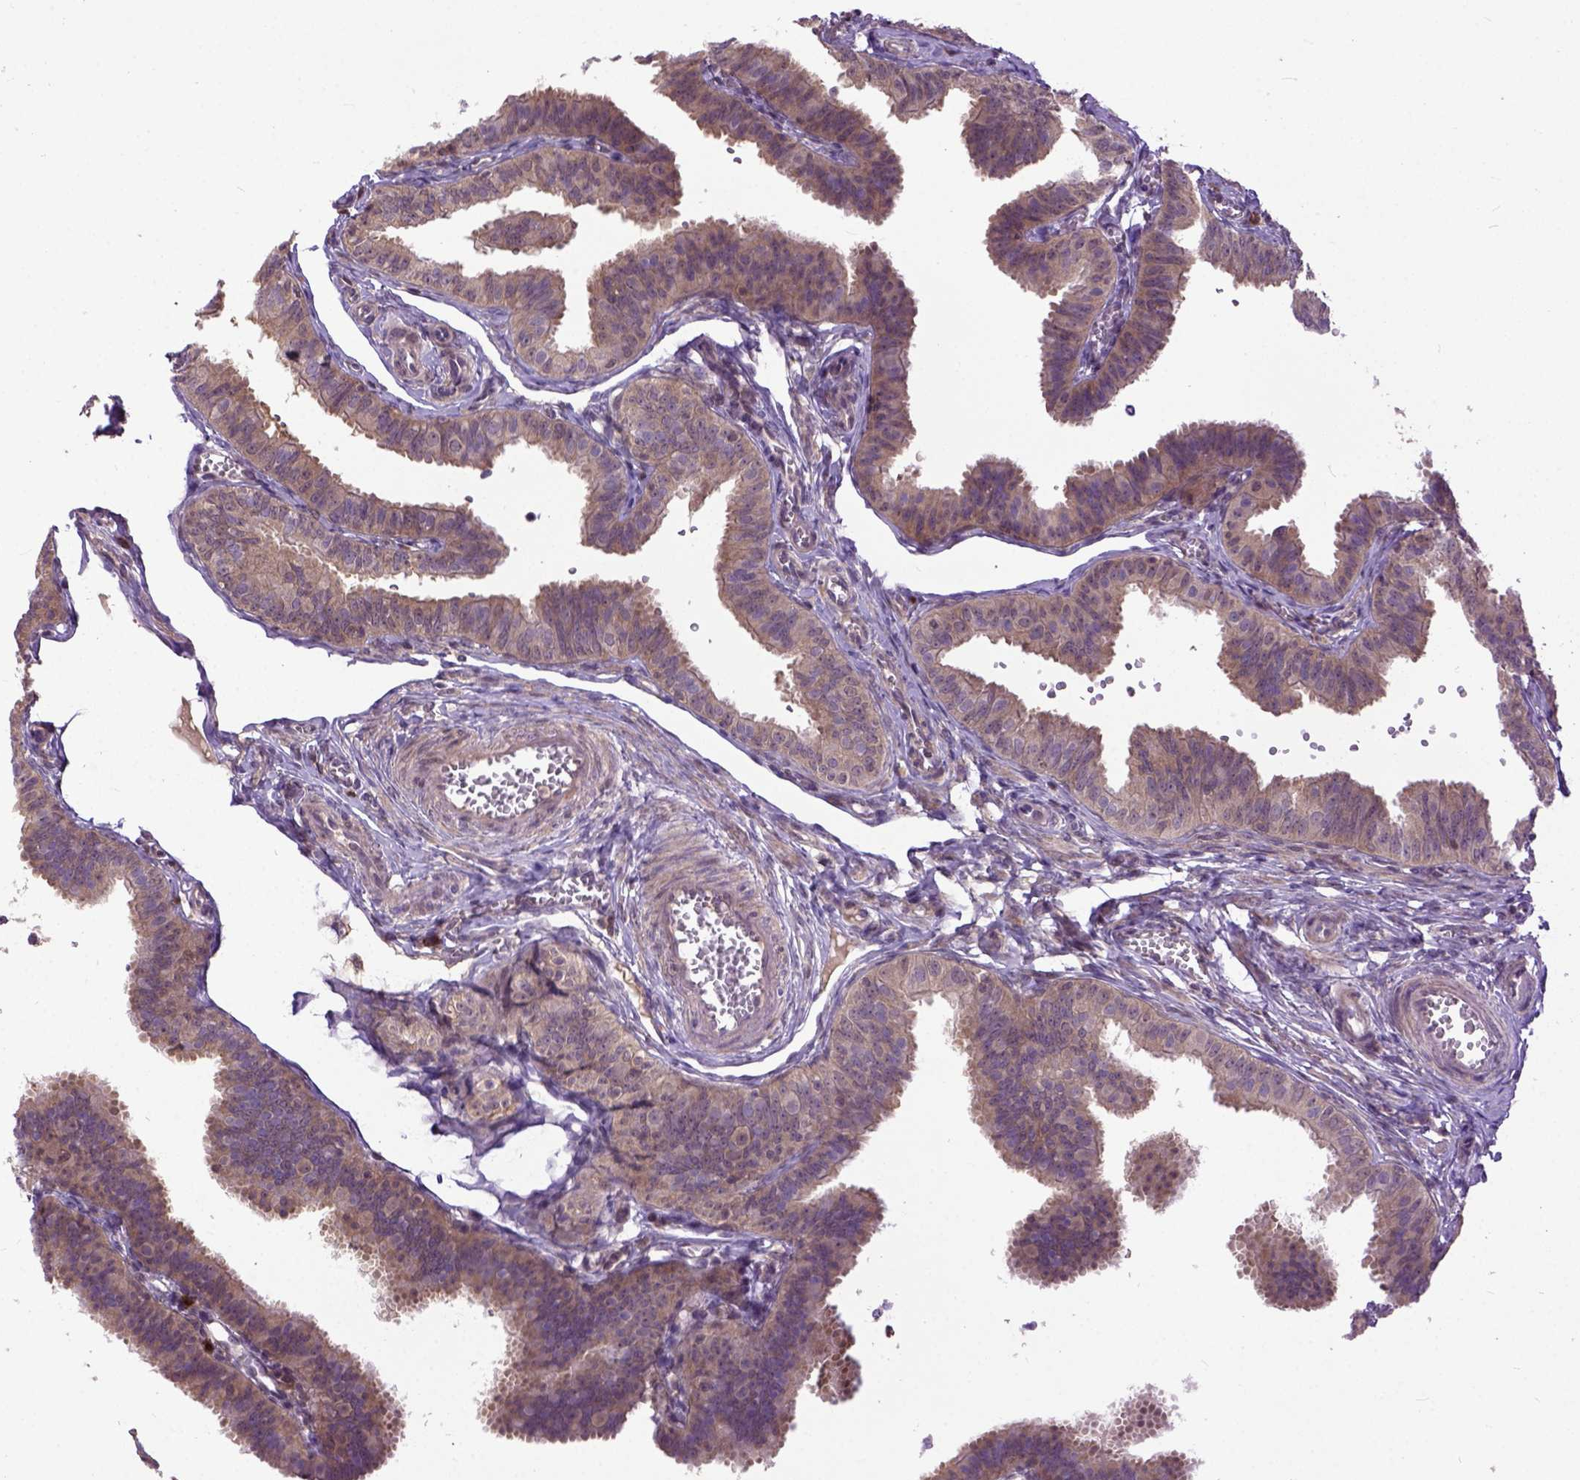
{"staining": {"intensity": "moderate", "quantity": "25%-75%", "location": "cytoplasmic/membranous"}, "tissue": "fallopian tube", "cell_type": "Glandular cells", "image_type": "normal", "snomed": [{"axis": "morphology", "description": "Normal tissue, NOS"}, {"axis": "topography", "description": "Fallopian tube"}], "caption": "Protein analysis of benign fallopian tube demonstrates moderate cytoplasmic/membranous expression in approximately 25%-75% of glandular cells. Using DAB (3,3'-diaminobenzidine) (brown) and hematoxylin (blue) stains, captured at high magnification using brightfield microscopy.", "gene": "CPNE1", "patient": {"sex": "female", "age": 25}}